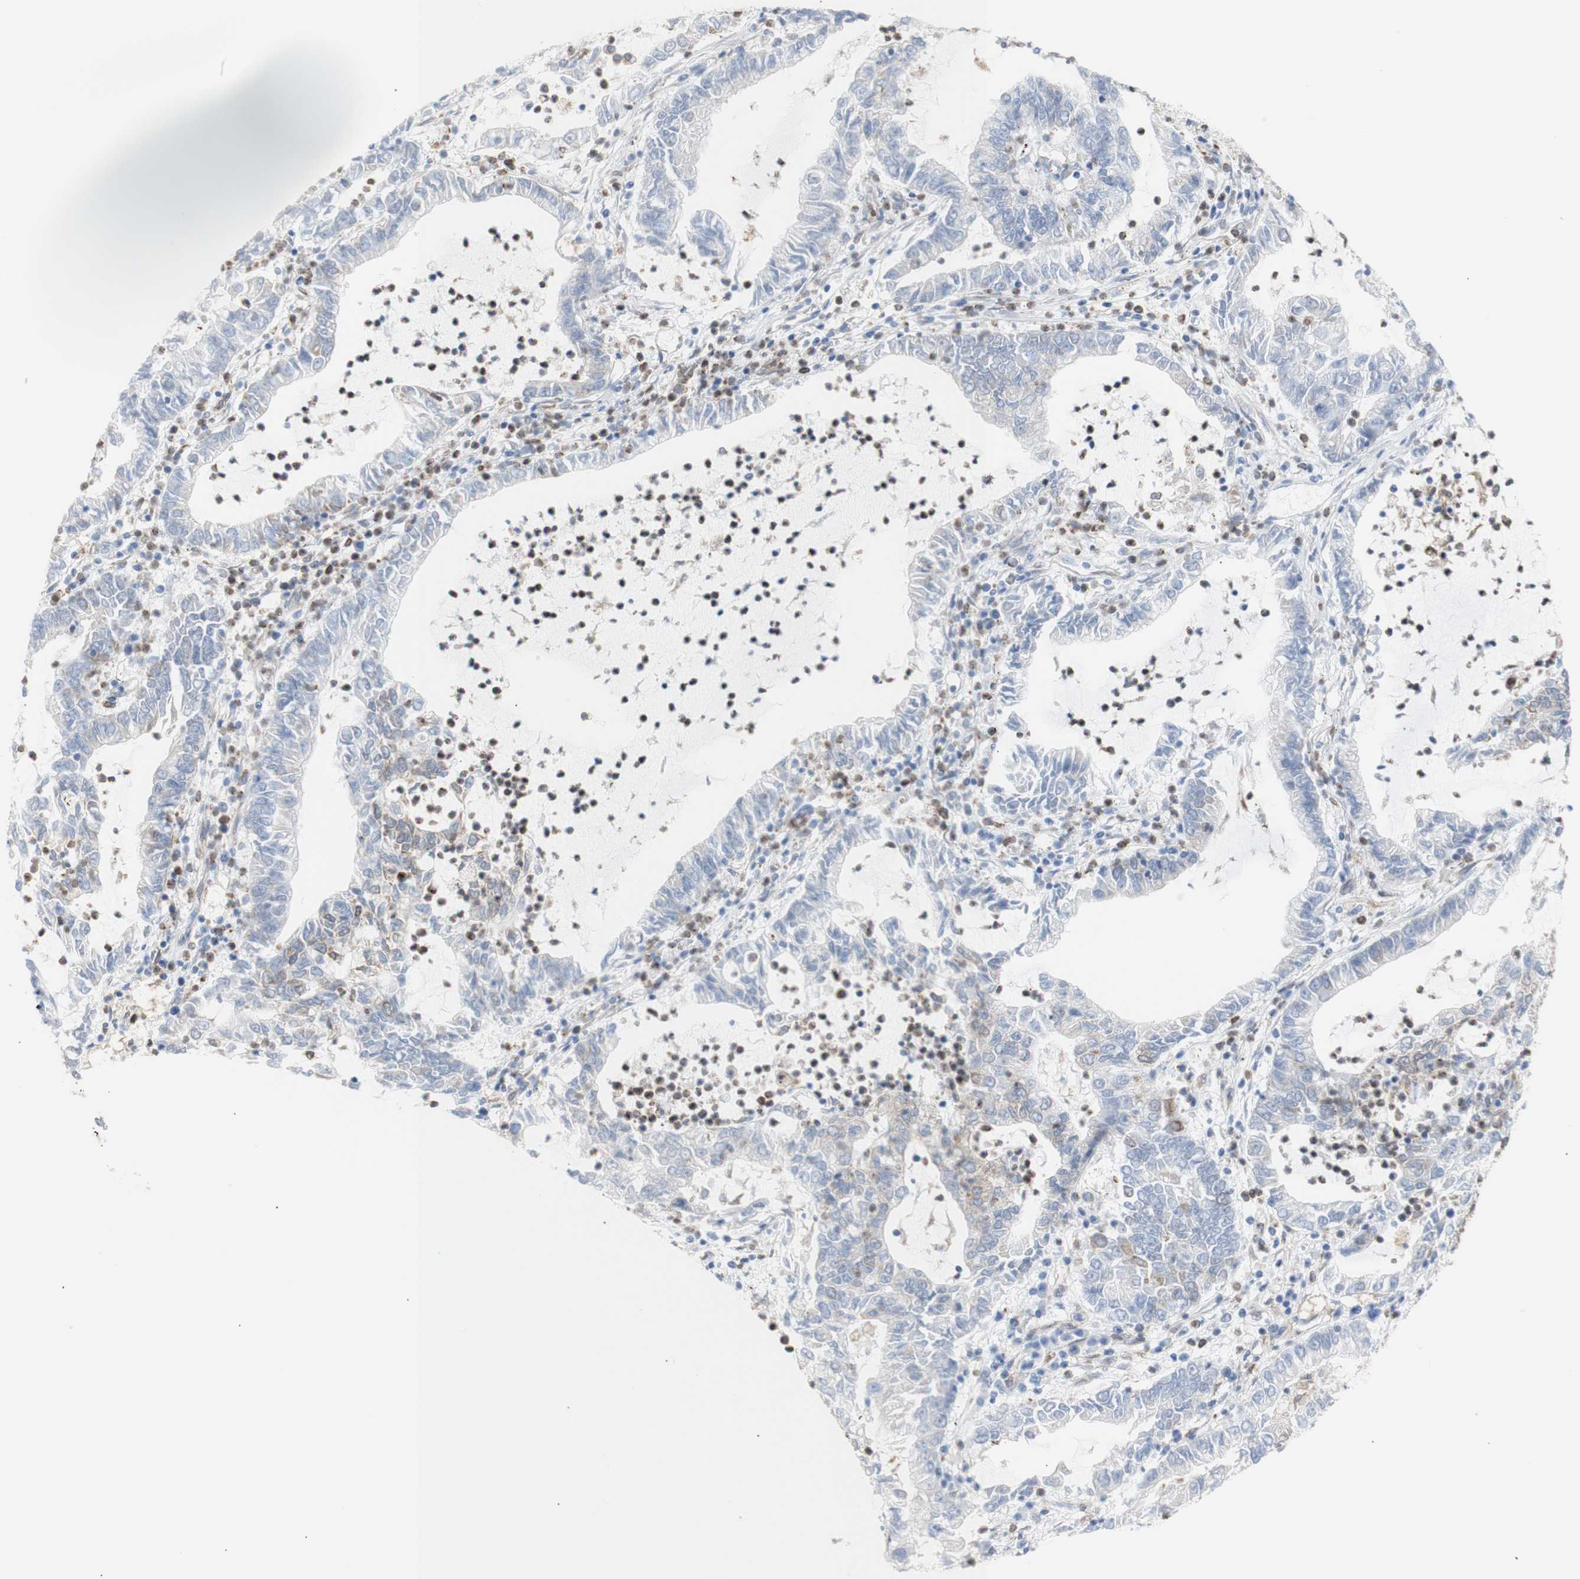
{"staining": {"intensity": "negative", "quantity": "none", "location": "none"}, "tissue": "lung cancer", "cell_type": "Tumor cells", "image_type": "cancer", "snomed": [{"axis": "morphology", "description": "Adenocarcinoma, NOS"}, {"axis": "topography", "description": "Lung"}], "caption": "Immunohistochemistry histopathology image of neoplastic tissue: lung cancer (adenocarcinoma) stained with DAB reveals no significant protein expression in tumor cells.", "gene": "ERLIN1", "patient": {"sex": "female", "age": 51}}